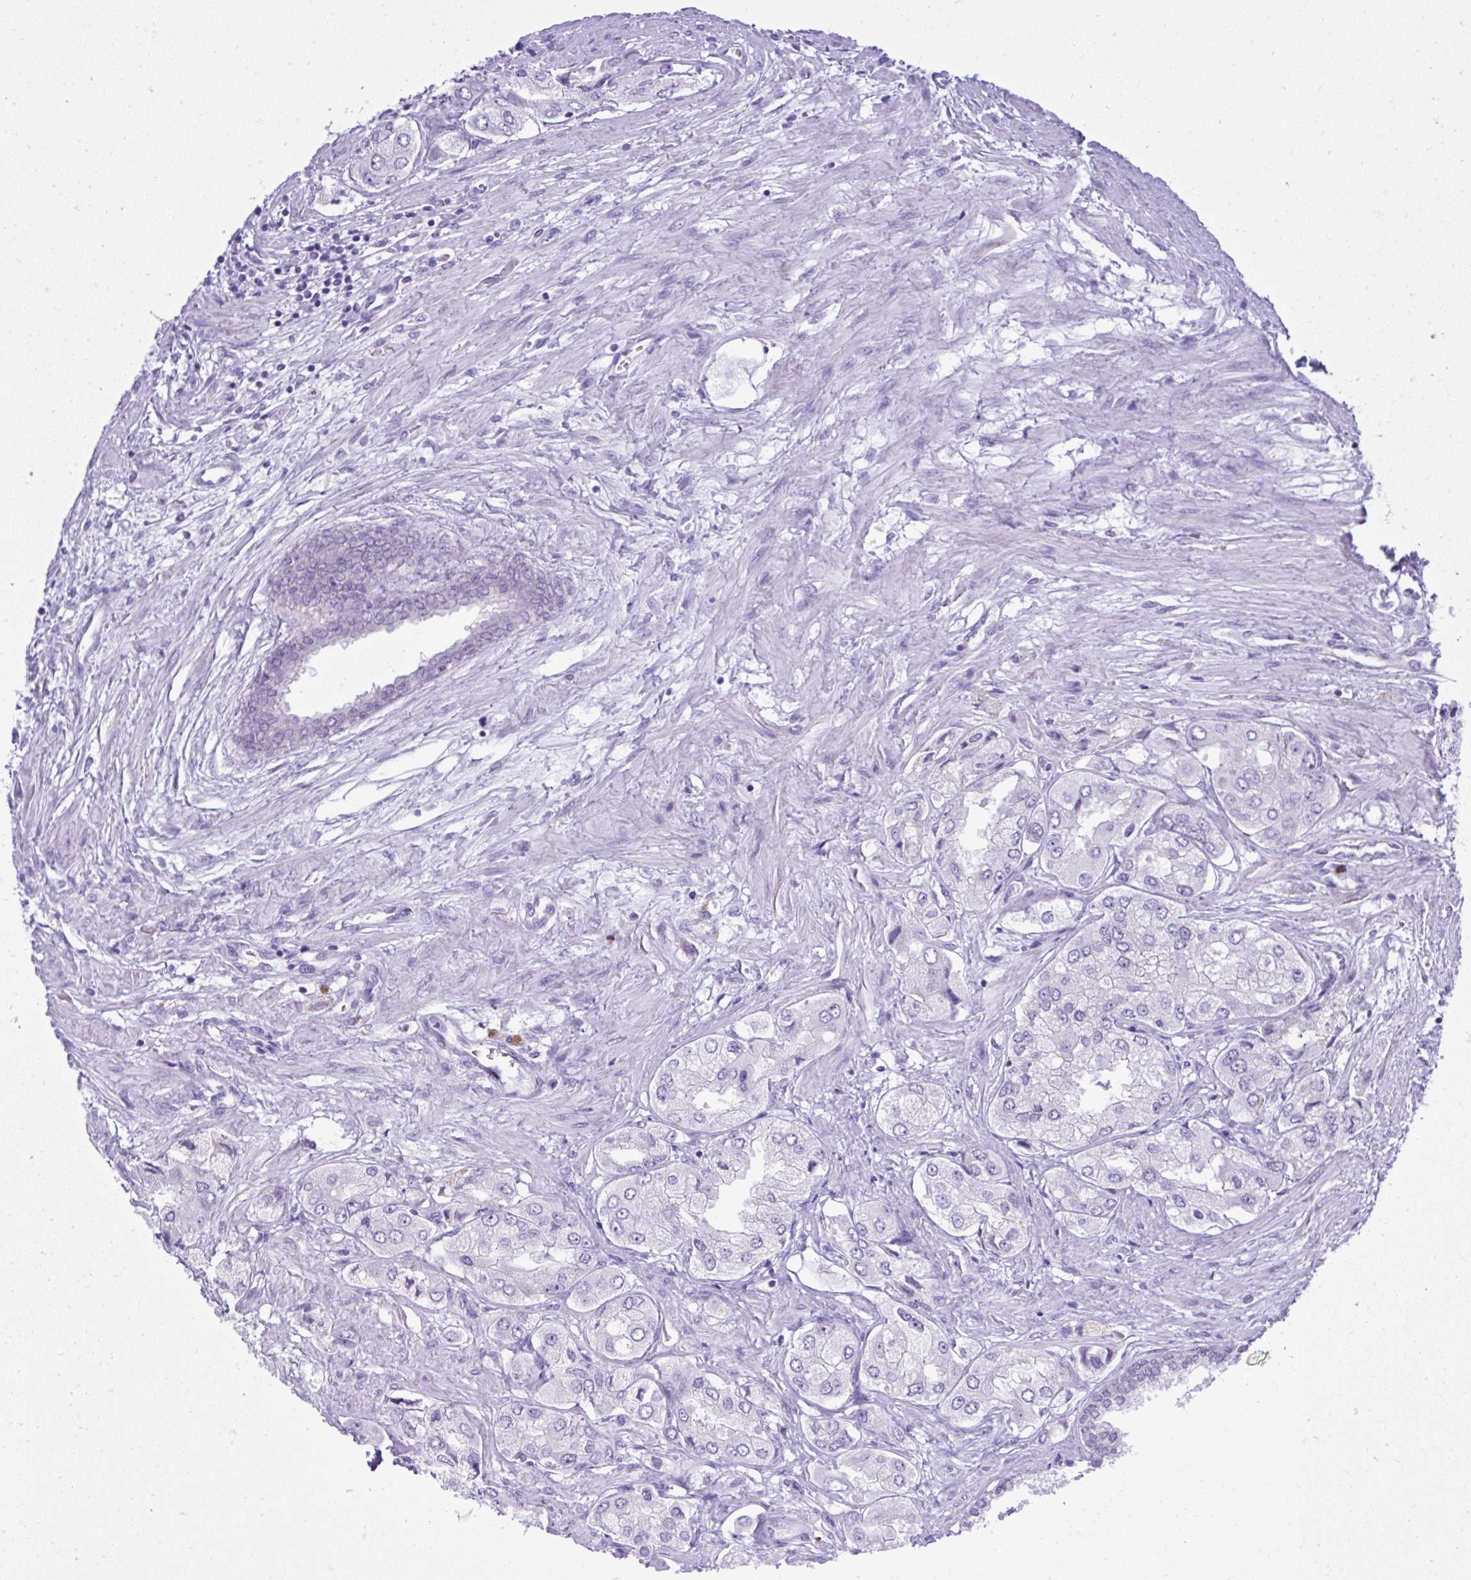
{"staining": {"intensity": "negative", "quantity": "none", "location": "none"}, "tissue": "prostate cancer", "cell_type": "Tumor cells", "image_type": "cancer", "snomed": [{"axis": "morphology", "description": "Adenocarcinoma, Low grade"}, {"axis": "topography", "description": "Prostate"}], "caption": "Tumor cells show no significant protein positivity in prostate adenocarcinoma (low-grade).", "gene": "ST6GALNAC3", "patient": {"sex": "male", "age": 69}}